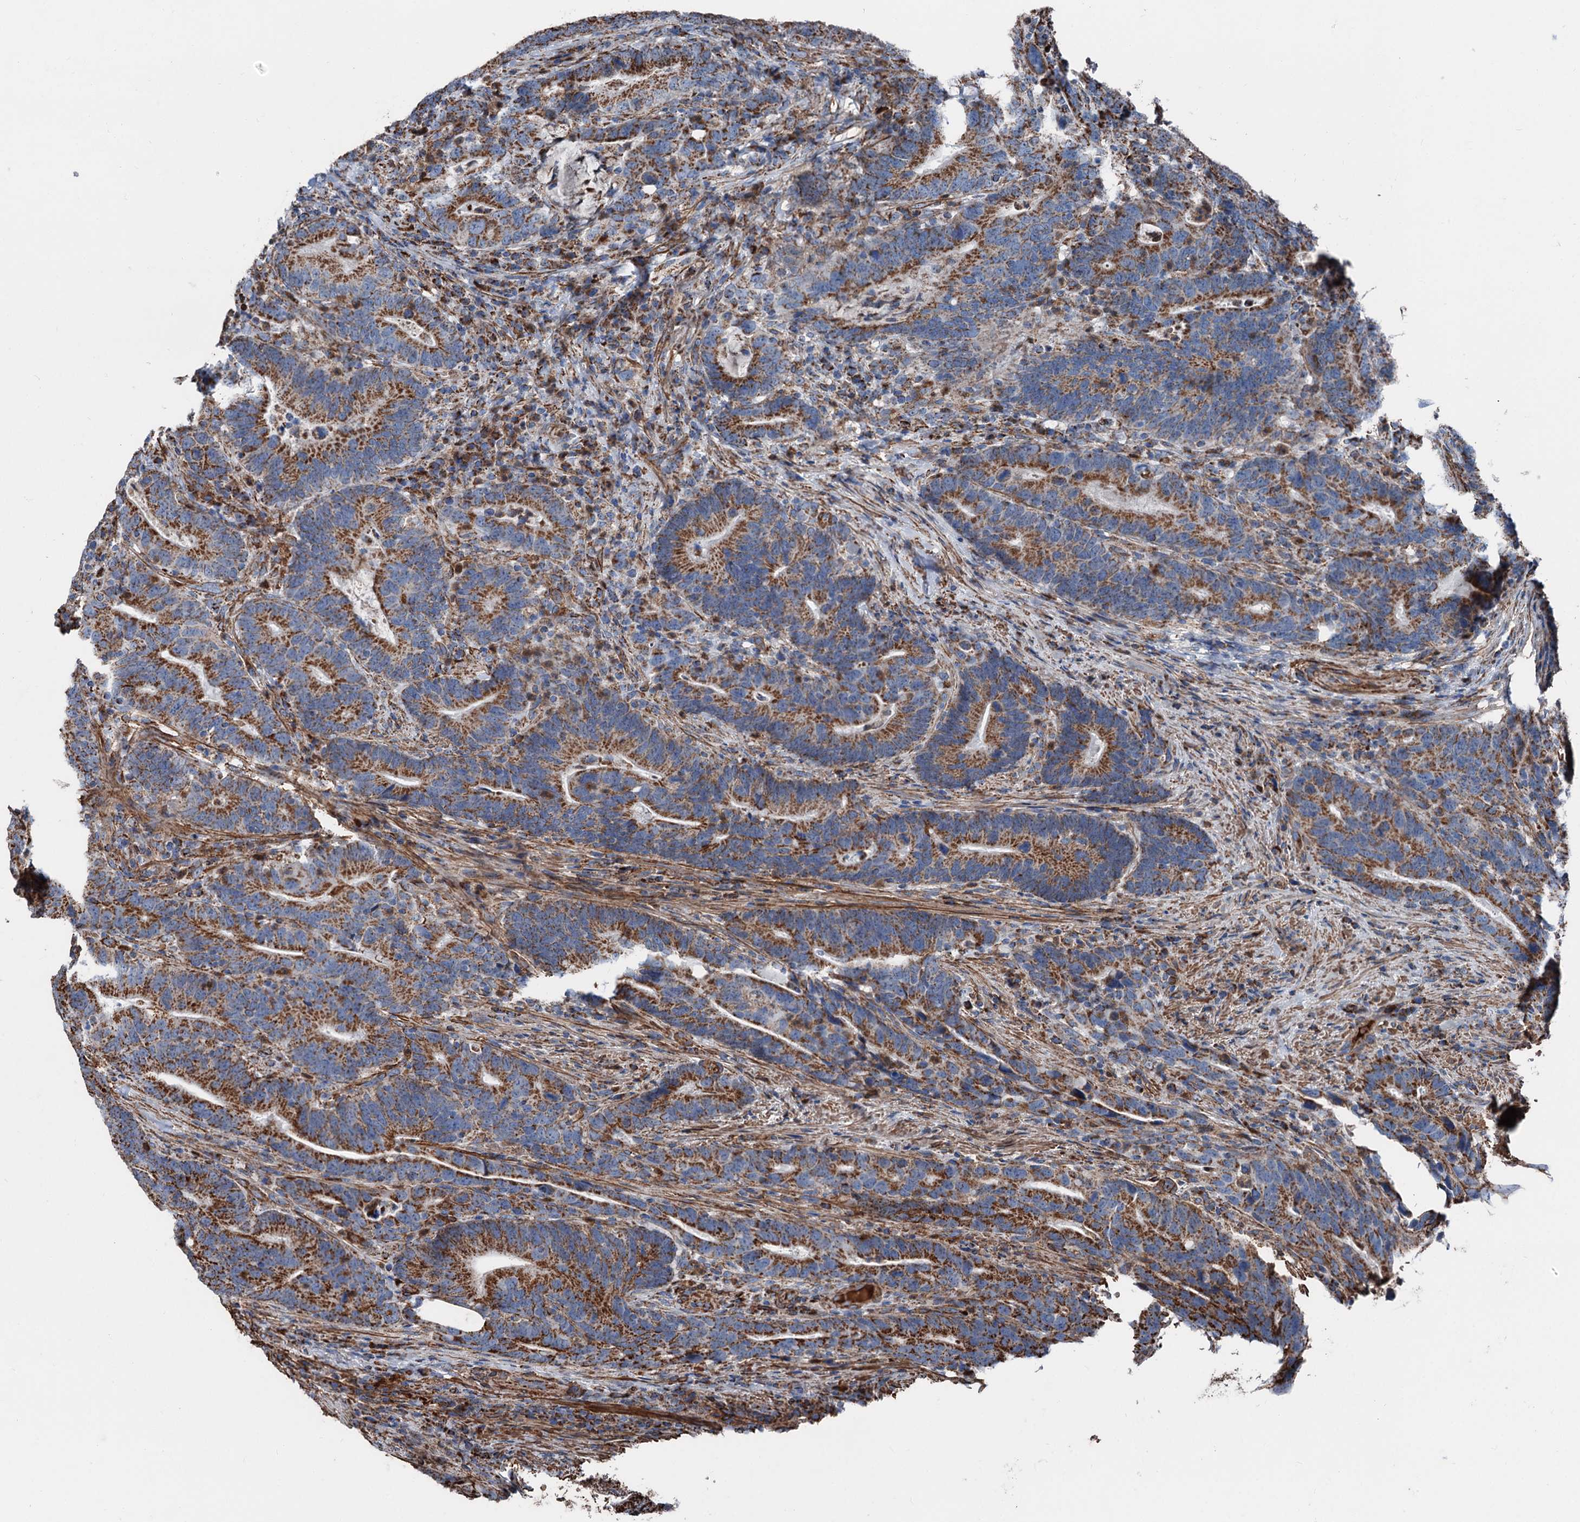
{"staining": {"intensity": "moderate", "quantity": ">75%", "location": "cytoplasmic/membranous"}, "tissue": "colorectal cancer", "cell_type": "Tumor cells", "image_type": "cancer", "snomed": [{"axis": "morphology", "description": "Adenocarcinoma, NOS"}, {"axis": "topography", "description": "Colon"}], "caption": "Colorectal cancer (adenocarcinoma) stained with a protein marker shows moderate staining in tumor cells.", "gene": "DDIAS", "patient": {"sex": "female", "age": 66}}